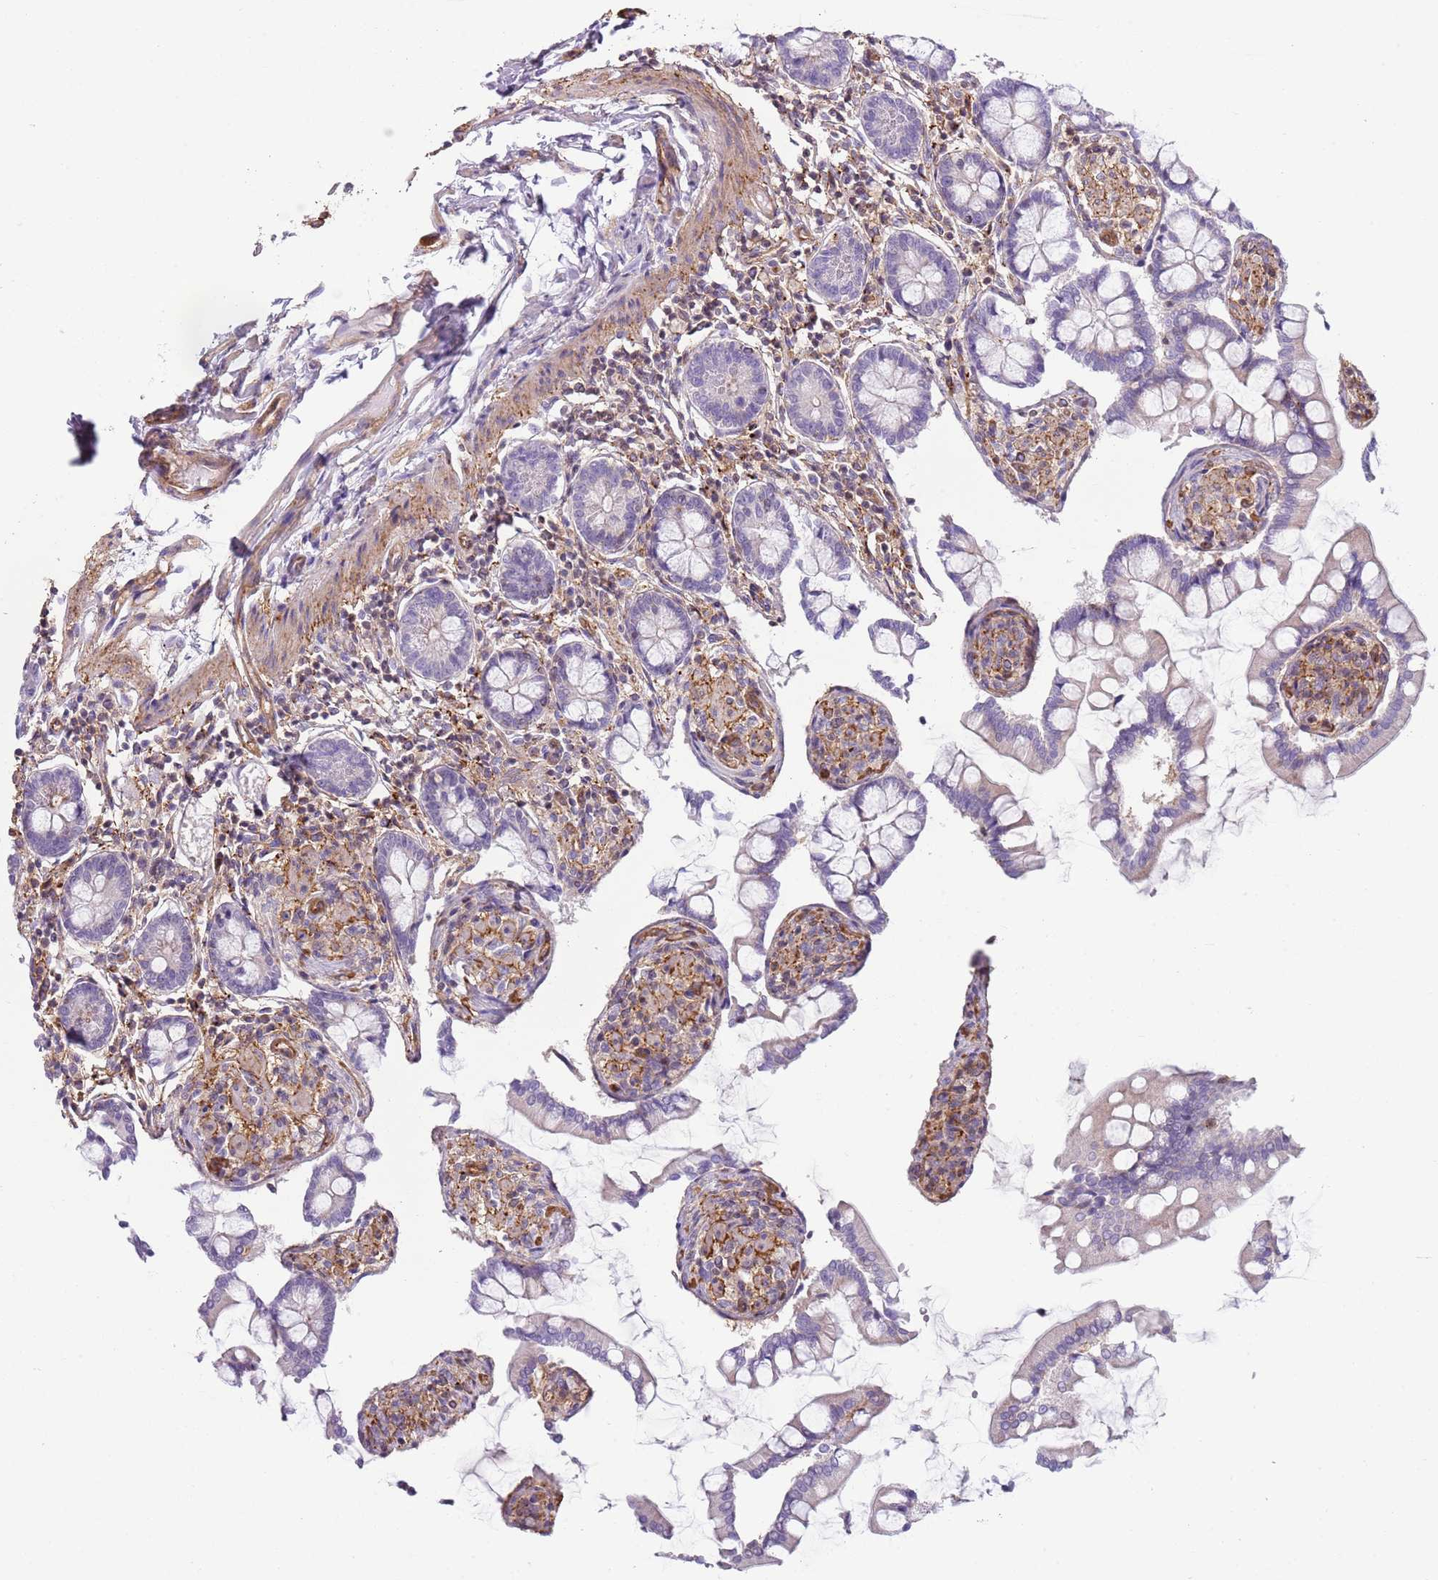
{"staining": {"intensity": "weak", "quantity": "25%-75%", "location": "cytoplasmic/membranous"}, "tissue": "small intestine", "cell_type": "Glandular cells", "image_type": "normal", "snomed": [{"axis": "morphology", "description": "Normal tissue, NOS"}, {"axis": "topography", "description": "Small intestine"}], "caption": "A brown stain labels weak cytoplasmic/membranous staining of a protein in glandular cells of normal small intestine. (DAB = brown stain, brightfield microscopy at high magnification).", "gene": "GNAI1", "patient": {"sex": "male", "age": 41}}